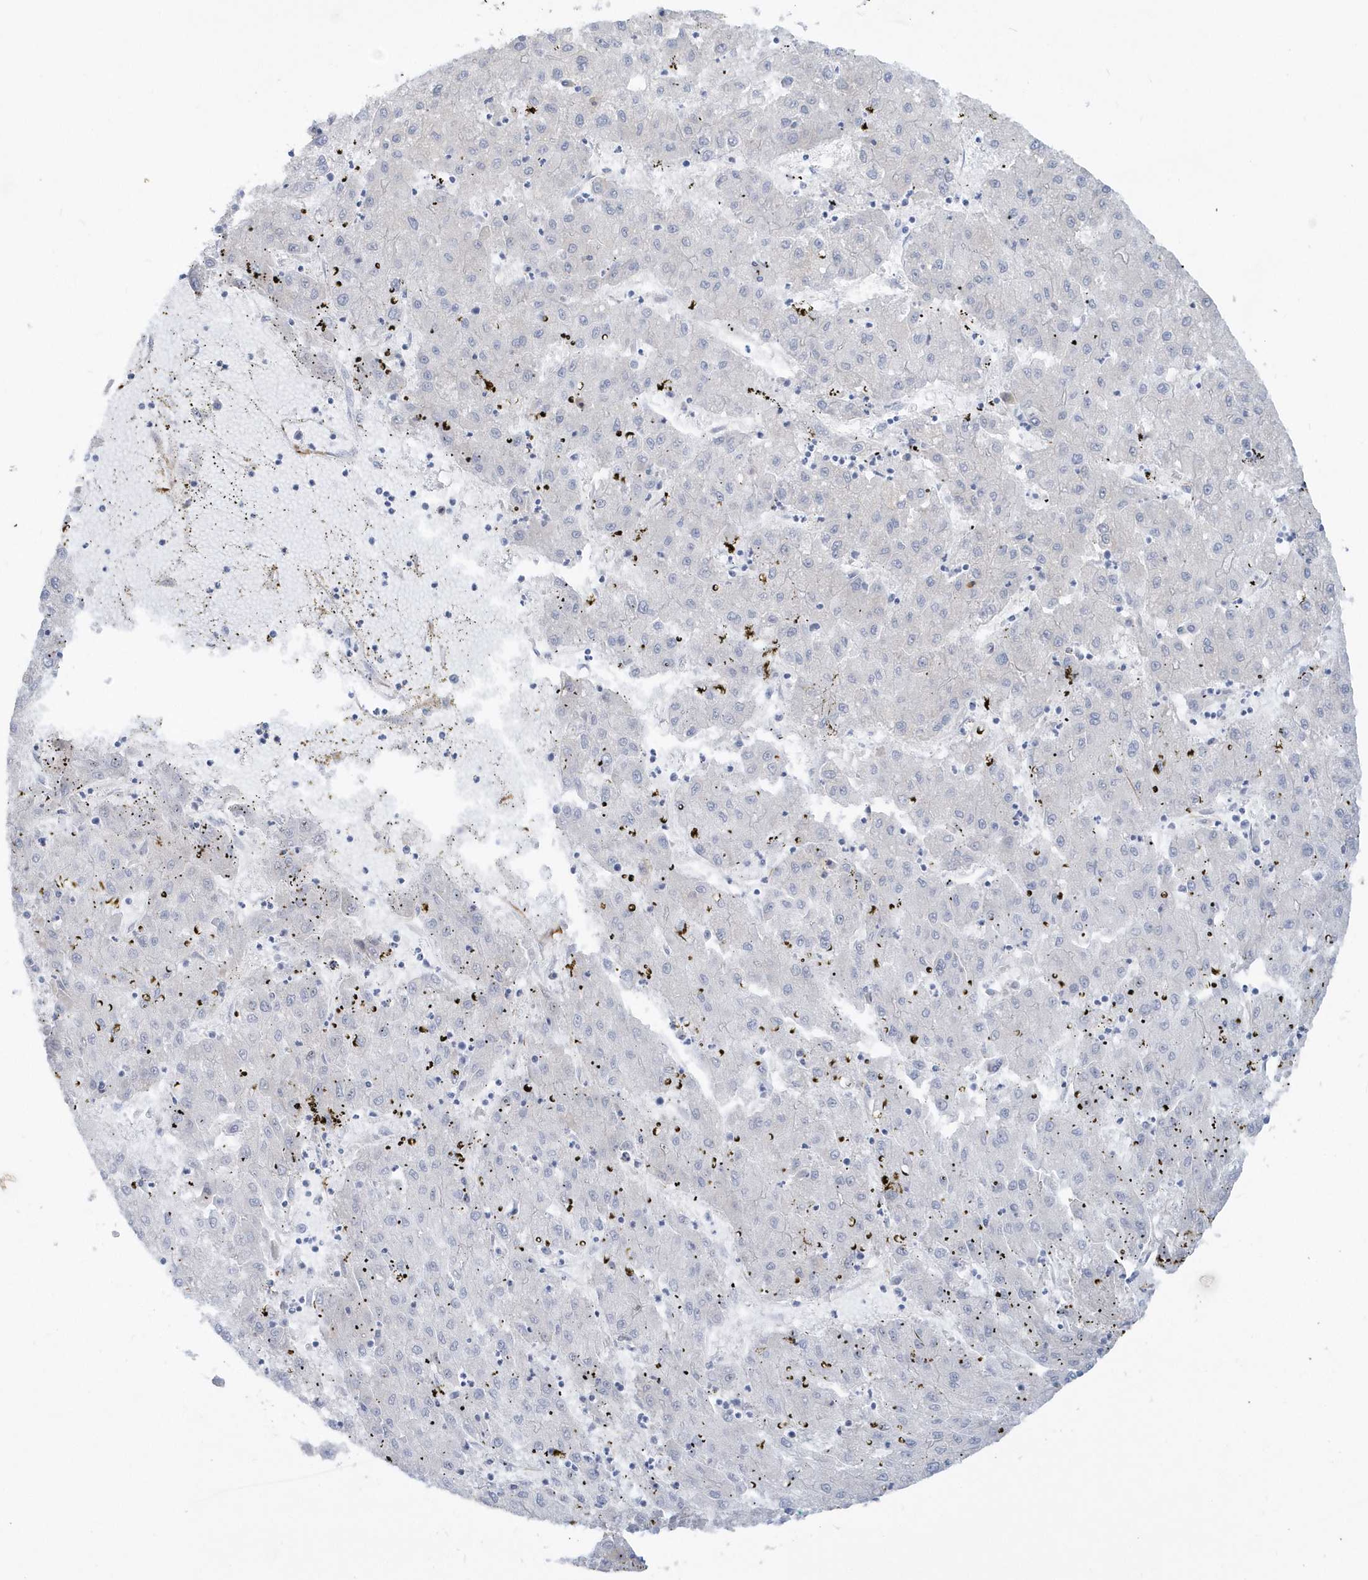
{"staining": {"intensity": "negative", "quantity": "none", "location": "none"}, "tissue": "liver cancer", "cell_type": "Tumor cells", "image_type": "cancer", "snomed": [{"axis": "morphology", "description": "Carcinoma, Hepatocellular, NOS"}, {"axis": "topography", "description": "Liver"}], "caption": "IHC micrograph of human hepatocellular carcinoma (liver) stained for a protein (brown), which exhibits no expression in tumor cells.", "gene": "PPIL6", "patient": {"sex": "male", "age": 72}}